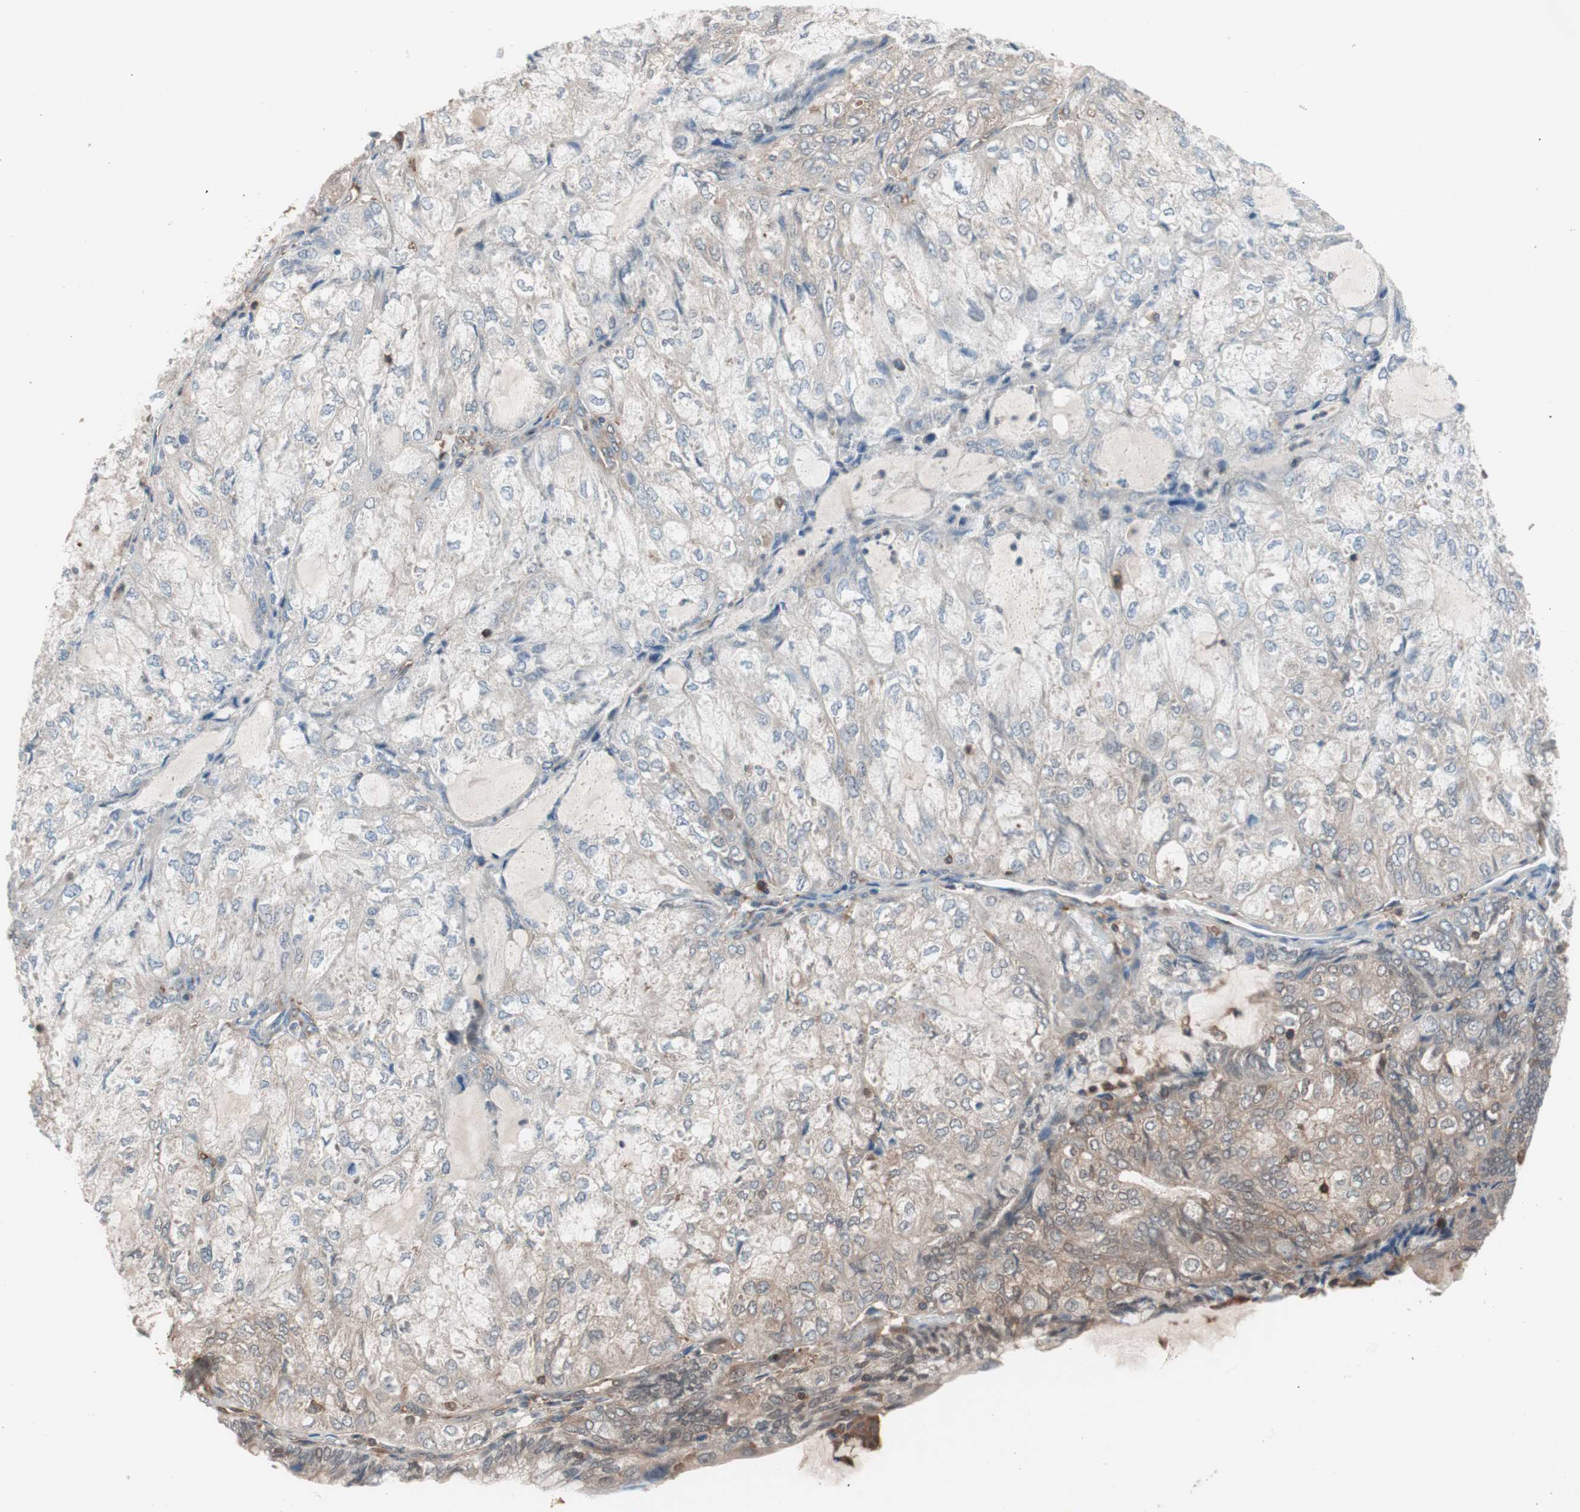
{"staining": {"intensity": "weak", "quantity": "25%-75%", "location": "cytoplasmic/membranous"}, "tissue": "endometrial cancer", "cell_type": "Tumor cells", "image_type": "cancer", "snomed": [{"axis": "morphology", "description": "Adenocarcinoma, NOS"}, {"axis": "topography", "description": "Endometrium"}], "caption": "Endometrial adenocarcinoma tissue shows weak cytoplasmic/membranous staining in about 25%-75% of tumor cells", "gene": "GALT", "patient": {"sex": "female", "age": 81}}